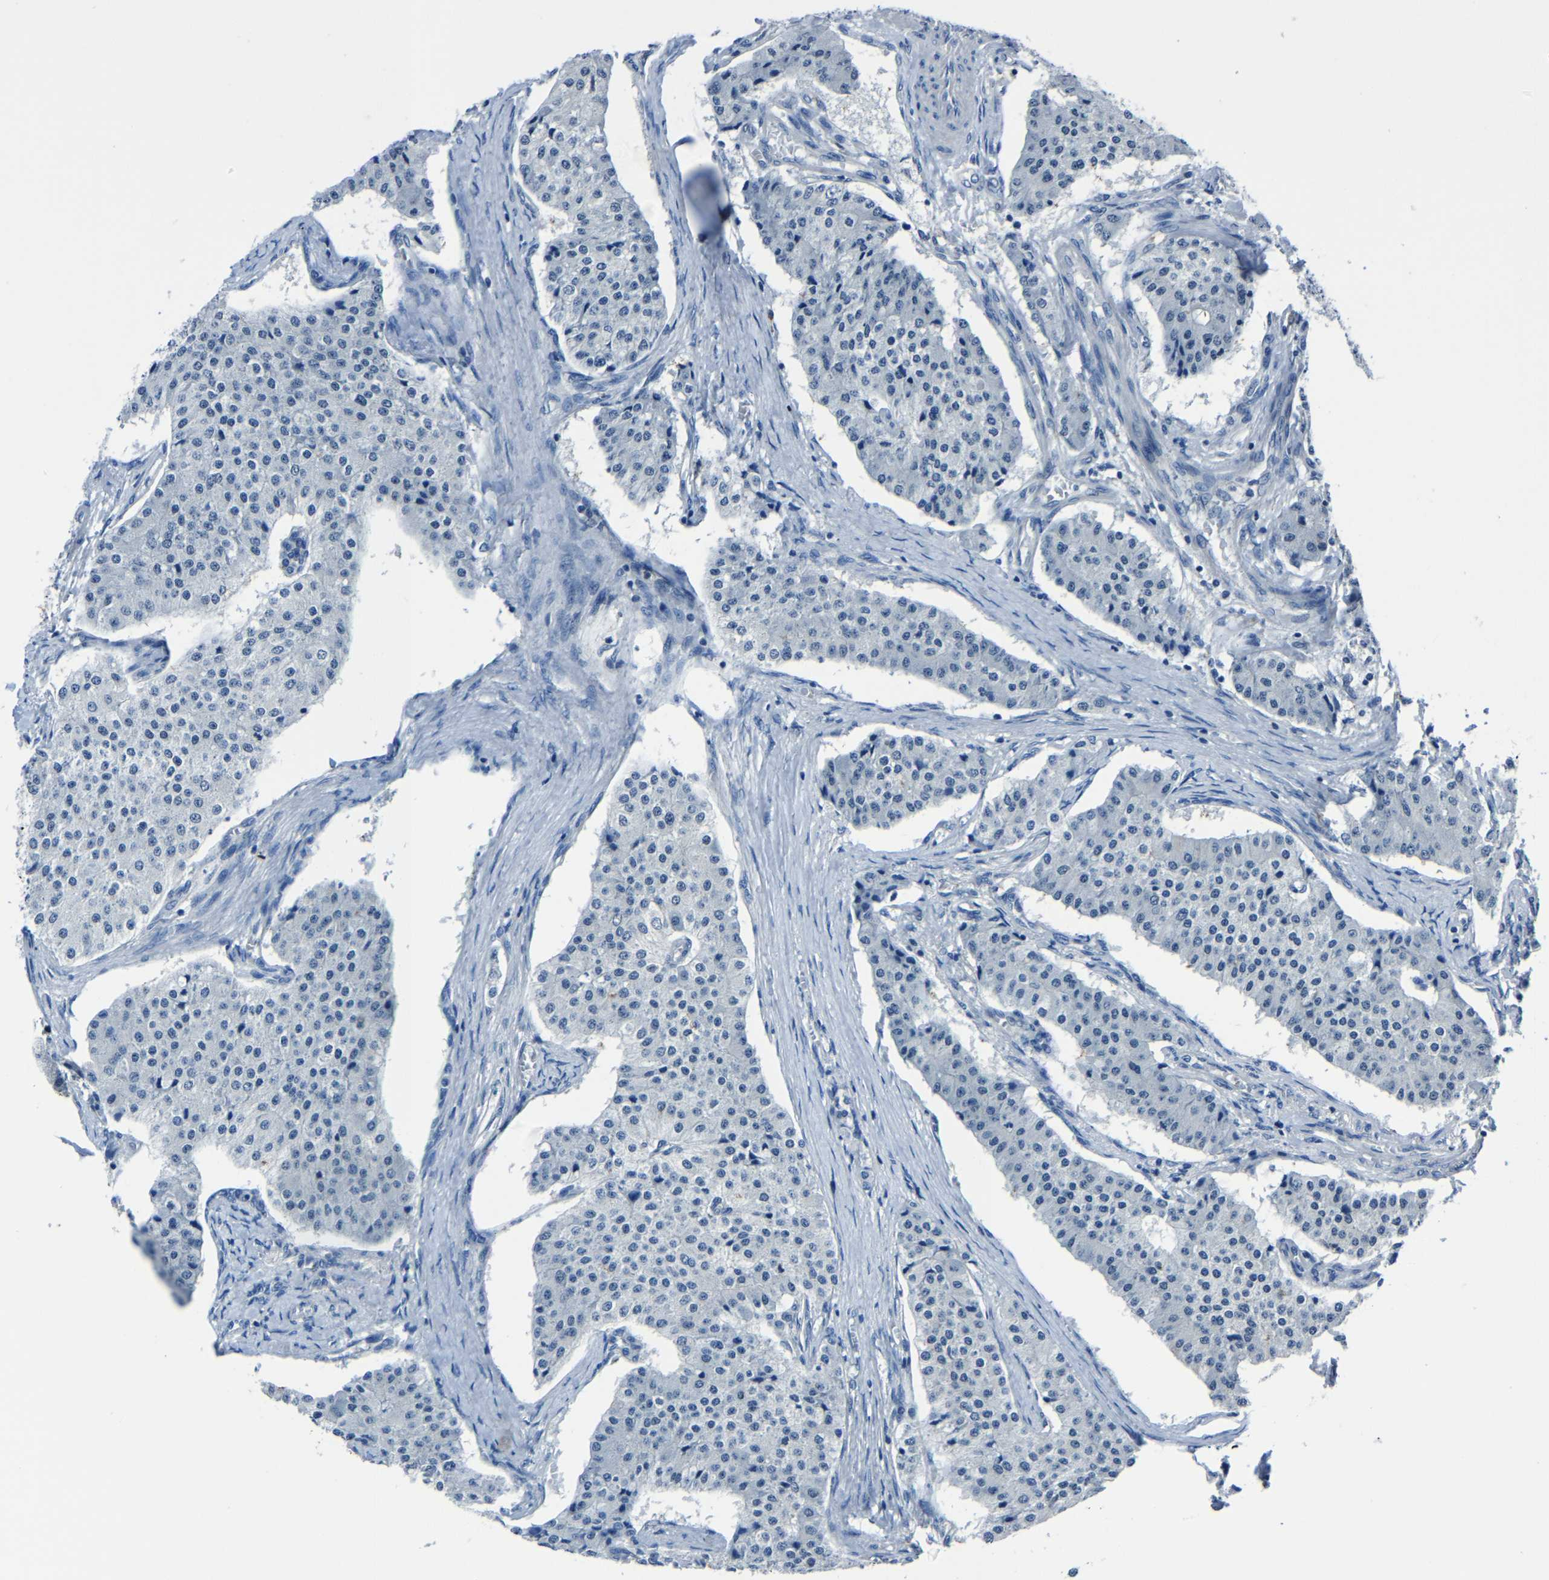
{"staining": {"intensity": "negative", "quantity": "none", "location": "none"}, "tissue": "carcinoid", "cell_type": "Tumor cells", "image_type": "cancer", "snomed": [{"axis": "morphology", "description": "Carcinoid, malignant, NOS"}, {"axis": "topography", "description": "Colon"}], "caption": "IHC image of human malignant carcinoid stained for a protein (brown), which exhibits no positivity in tumor cells.", "gene": "STRBP", "patient": {"sex": "female", "age": 52}}